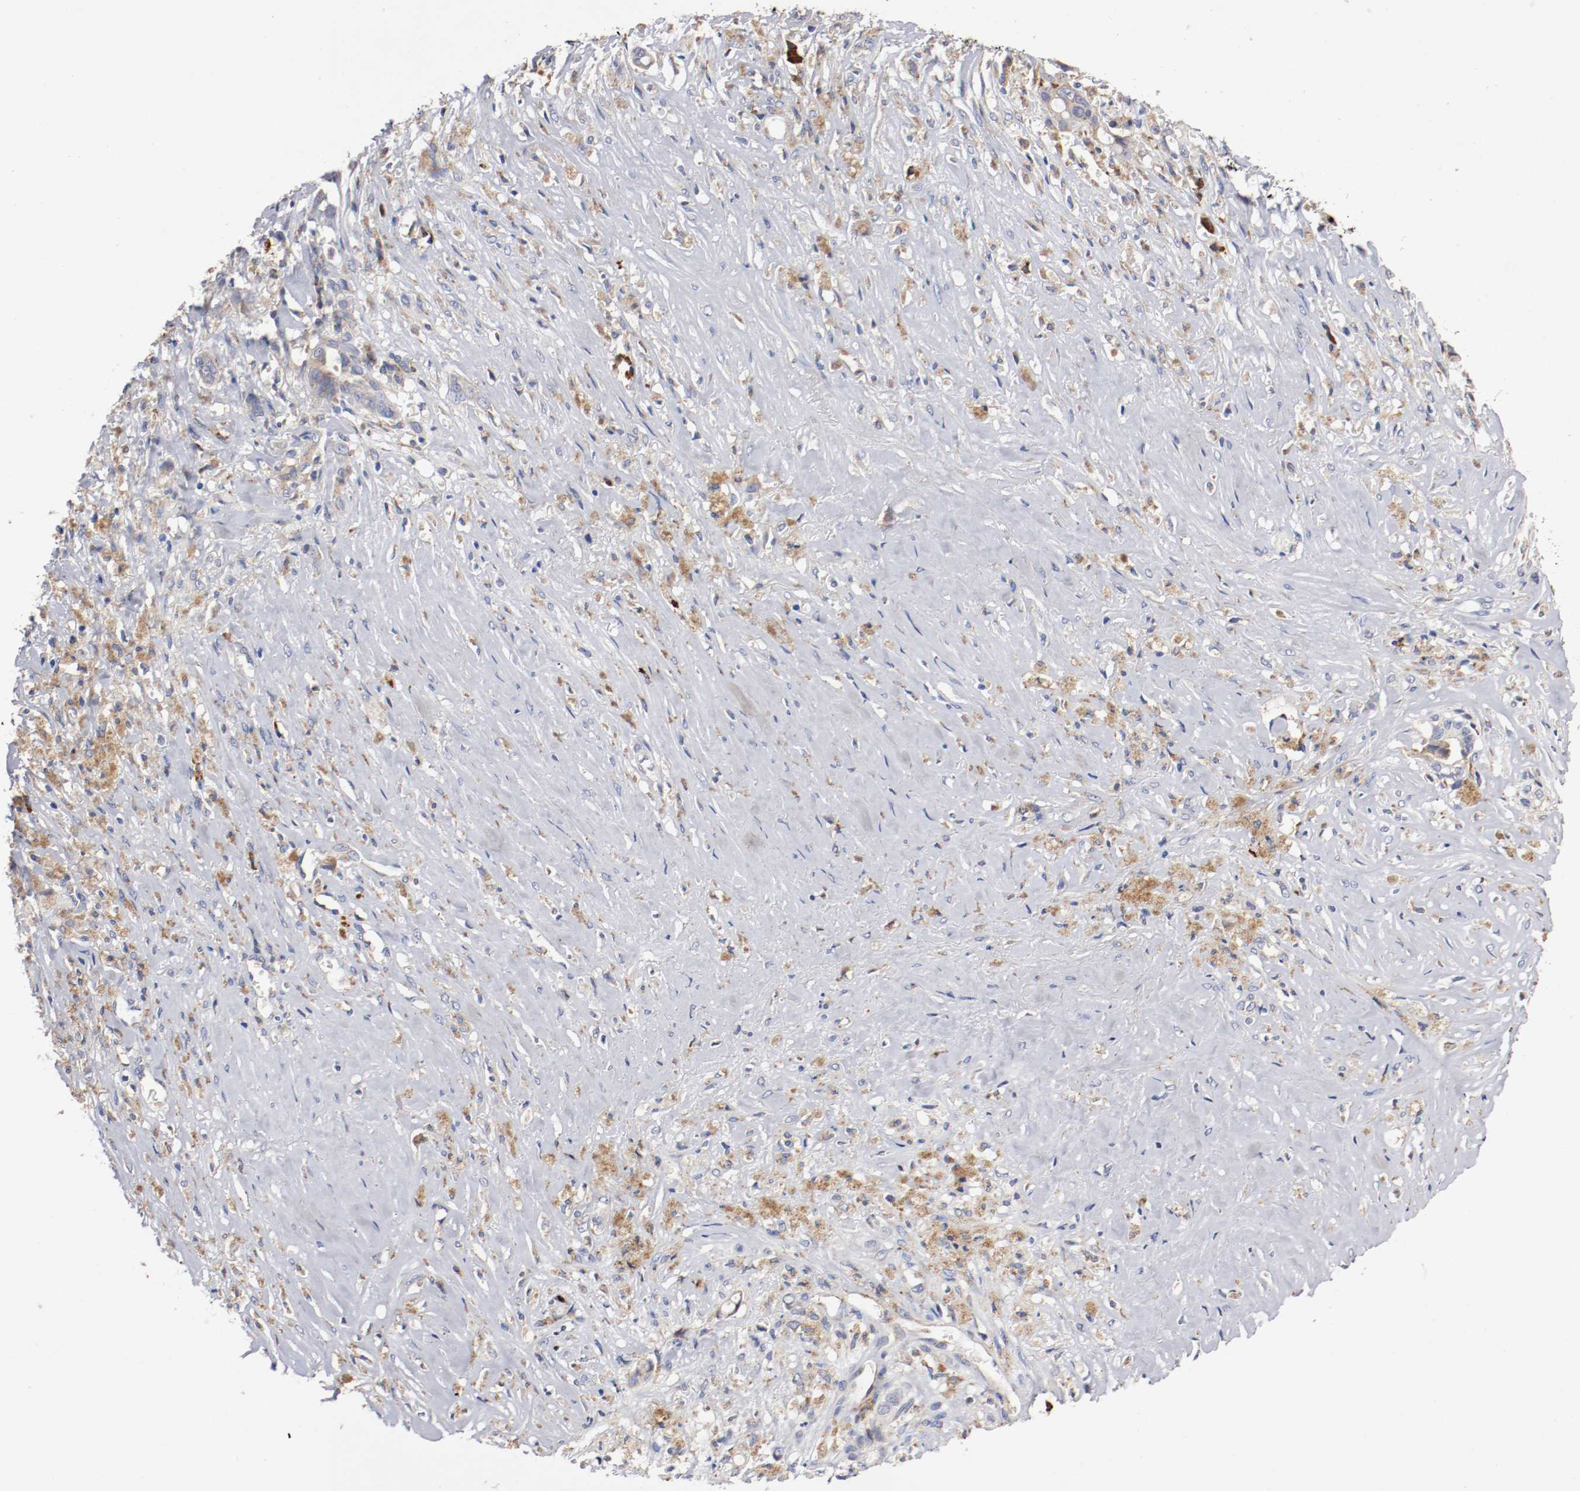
{"staining": {"intensity": "weak", "quantity": "25%-75%", "location": "cytoplasmic/membranous"}, "tissue": "liver cancer", "cell_type": "Tumor cells", "image_type": "cancer", "snomed": [{"axis": "morphology", "description": "Cholangiocarcinoma"}, {"axis": "topography", "description": "Liver"}], "caption": "A histopathology image of human liver cancer stained for a protein displays weak cytoplasmic/membranous brown staining in tumor cells.", "gene": "TRAF2", "patient": {"sex": "female", "age": 70}}